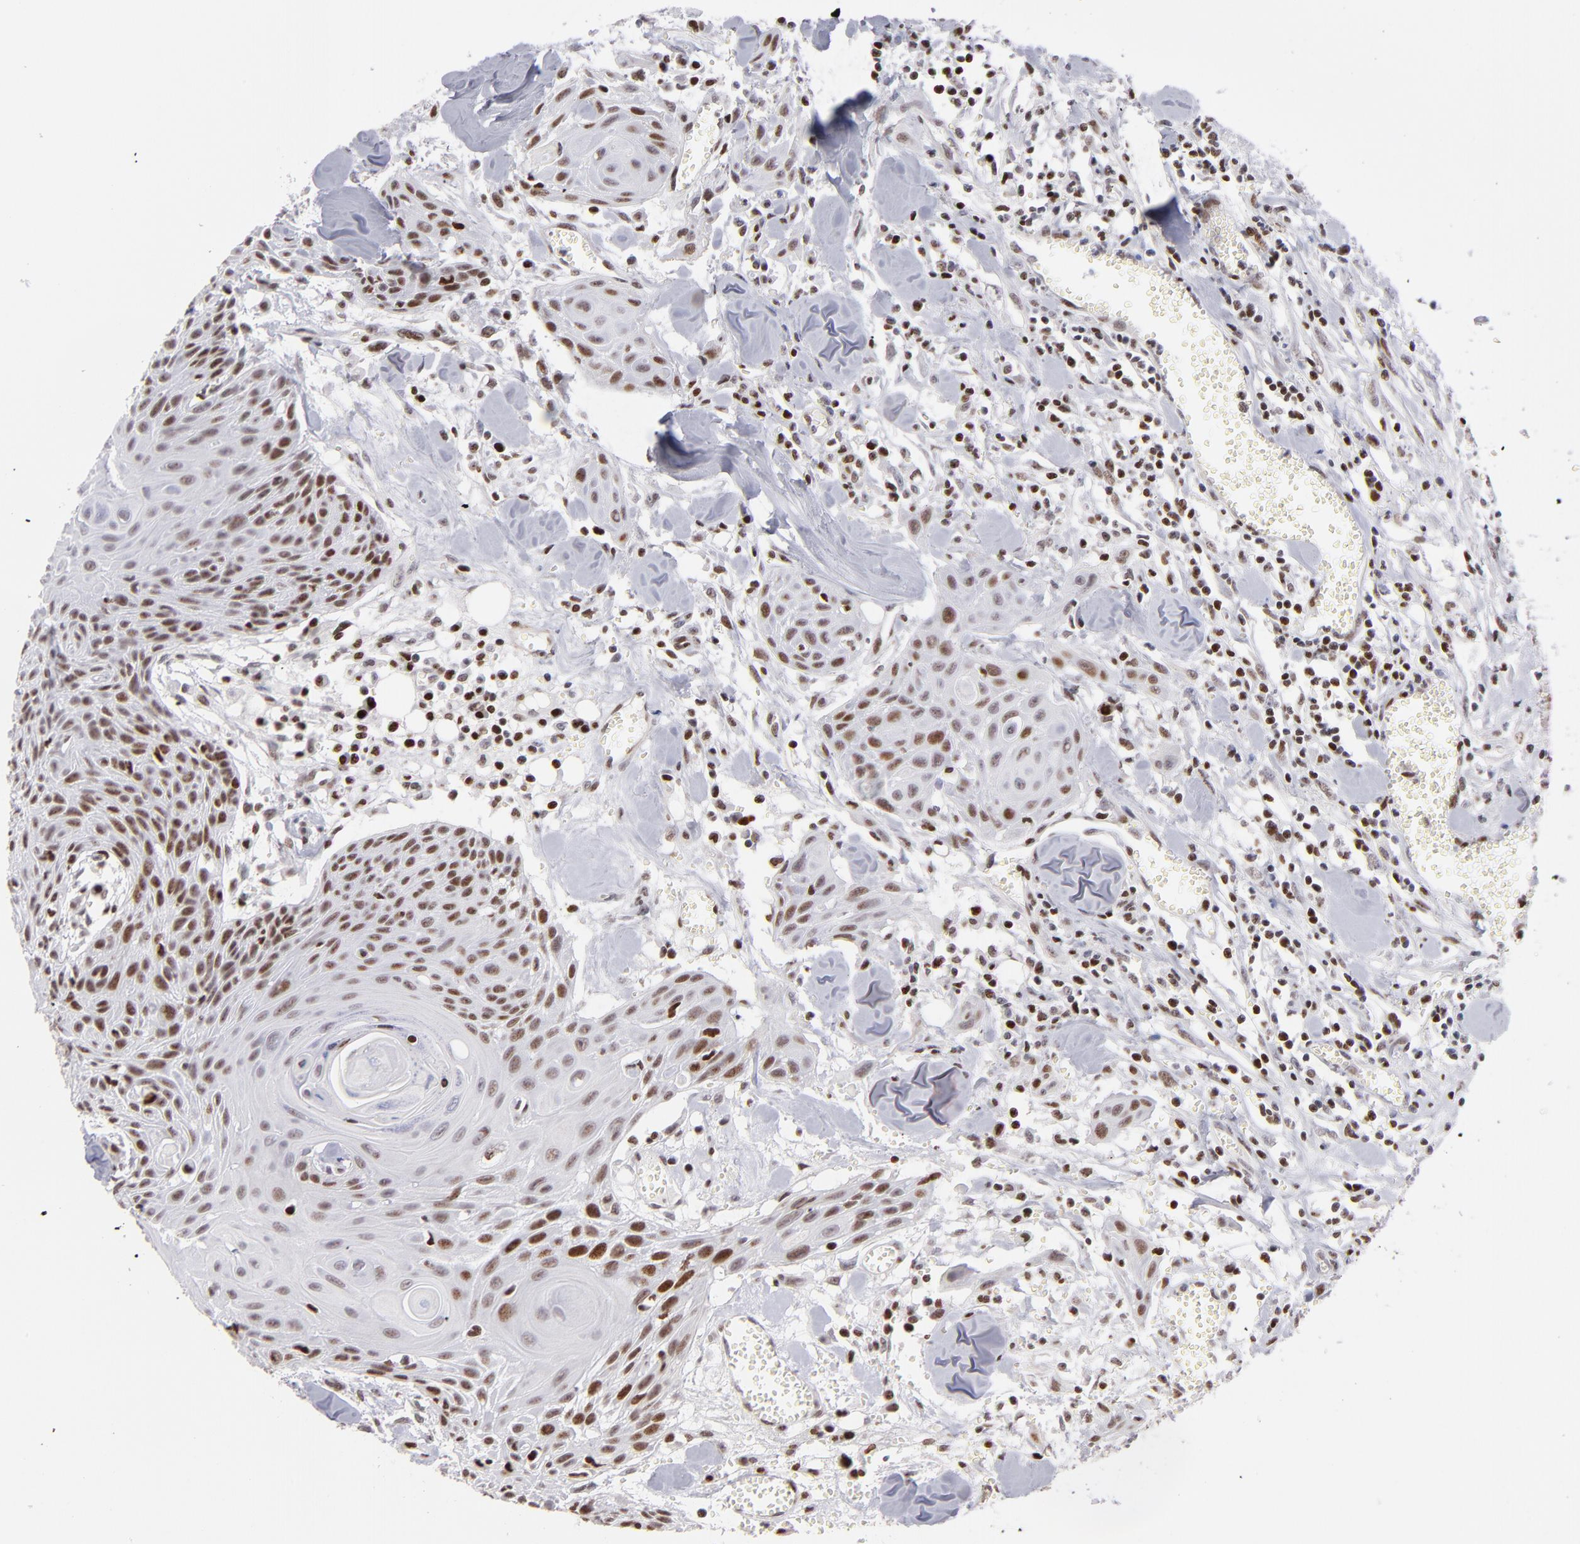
{"staining": {"intensity": "strong", "quantity": ">75%", "location": "nuclear"}, "tissue": "head and neck cancer", "cell_type": "Tumor cells", "image_type": "cancer", "snomed": [{"axis": "morphology", "description": "Squamous cell carcinoma, NOS"}, {"axis": "morphology", "description": "Squamous cell carcinoma, metastatic, NOS"}, {"axis": "topography", "description": "Lymph node"}, {"axis": "topography", "description": "Salivary gland"}, {"axis": "topography", "description": "Head-Neck"}], "caption": "This photomicrograph reveals head and neck squamous cell carcinoma stained with IHC to label a protein in brown. The nuclear of tumor cells show strong positivity for the protein. Nuclei are counter-stained blue.", "gene": "POLA1", "patient": {"sex": "female", "age": 74}}